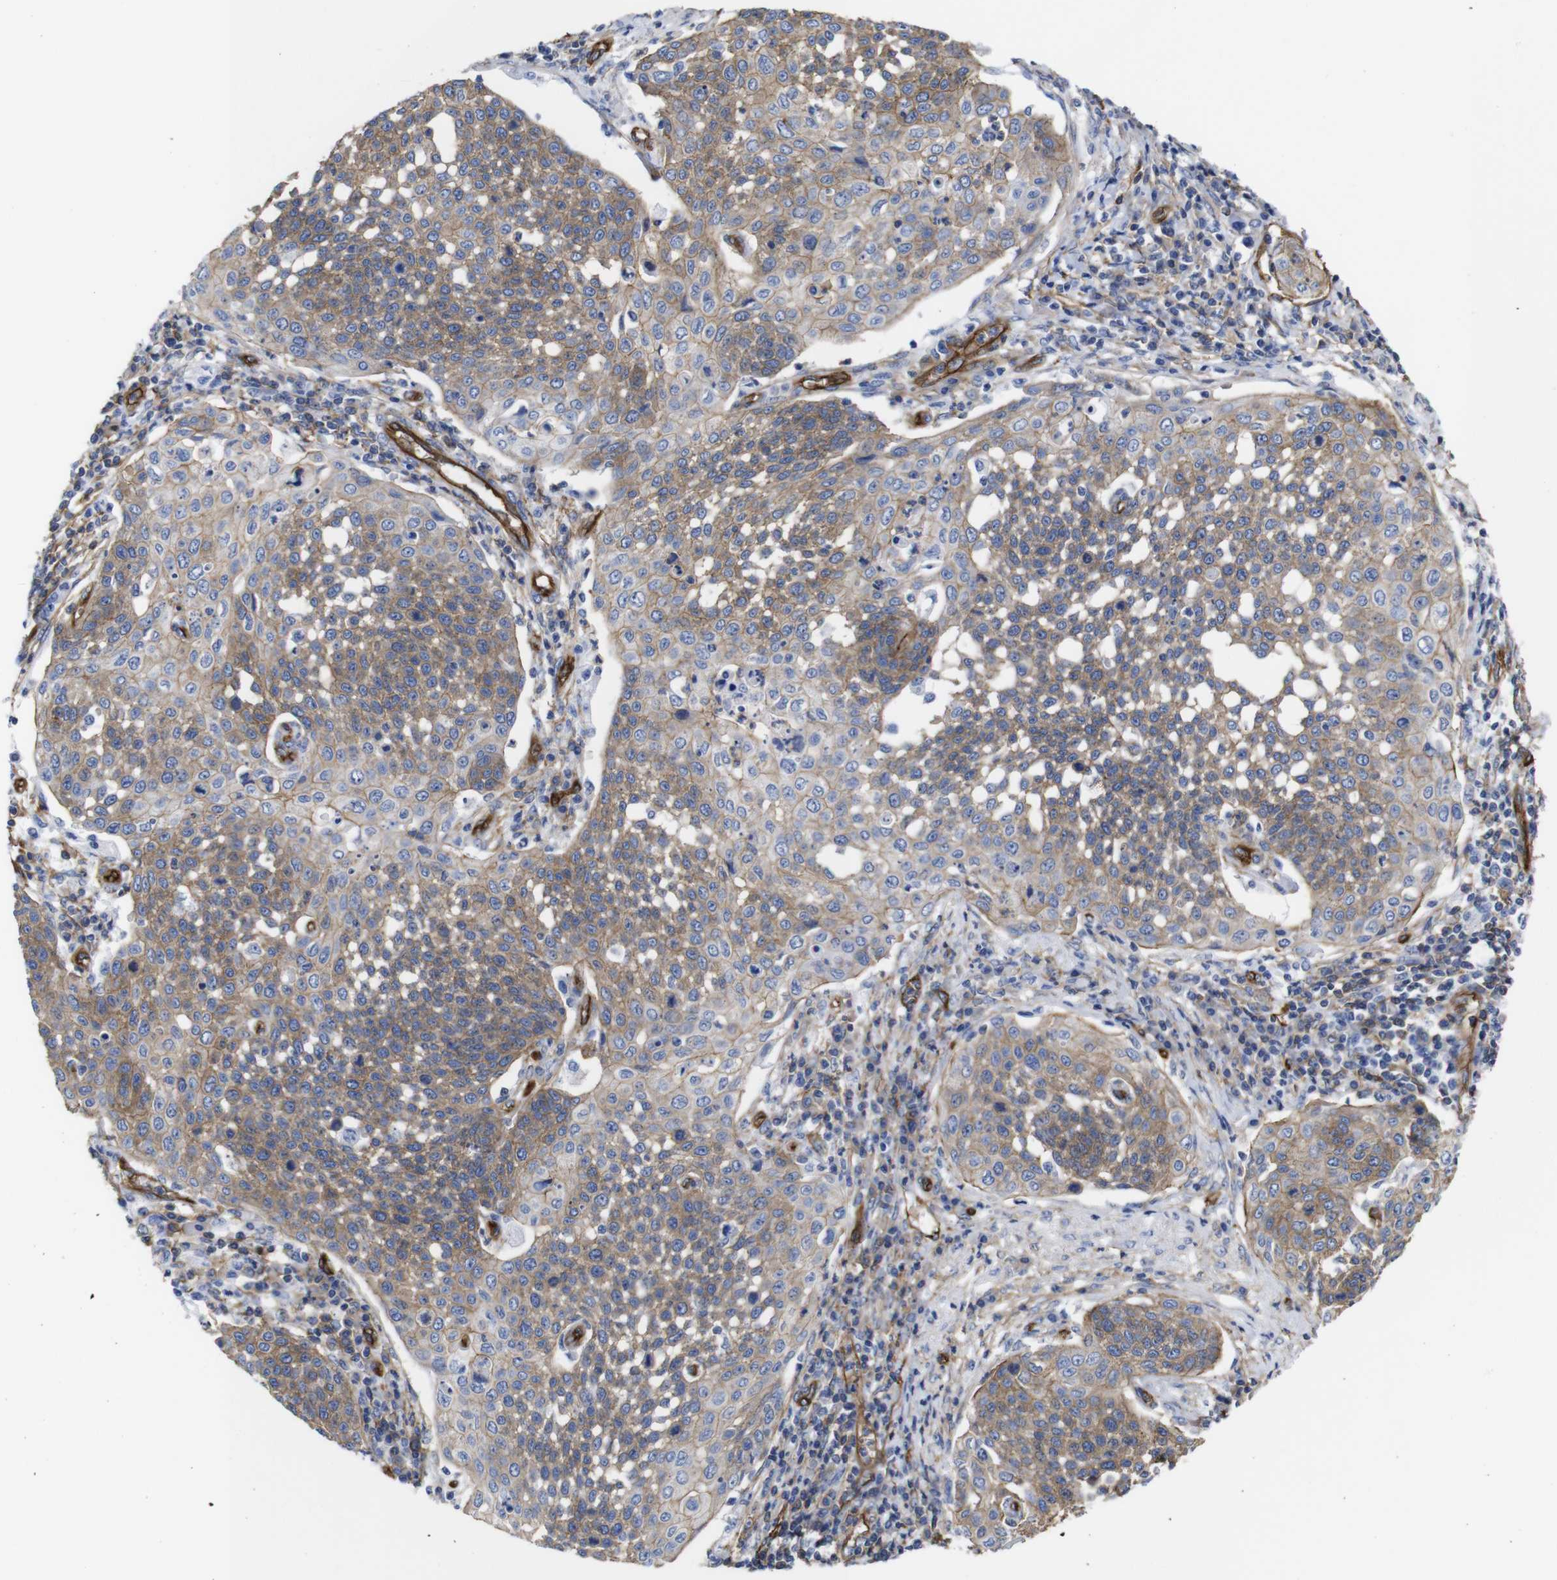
{"staining": {"intensity": "moderate", "quantity": ">75%", "location": "cytoplasmic/membranous"}, "tissue": "cervical cancer", "cell_type": "Tumor cells", "image_type": "cancer", "snomed": [{"axis": "morphology", "description": "Squamous cell carcinoma, NOS"}, {"axis": "topography", "description": "Cervix"}], "caption": "Immunohistochemical staining of cervical cancer (squamous cell carcinoma) displays moderate cytoplasmic/membranous protein positivity in about >75% of tumor cells.", "gene": "SPTBN1", "patient": {"sex": "female", "age": 34}}